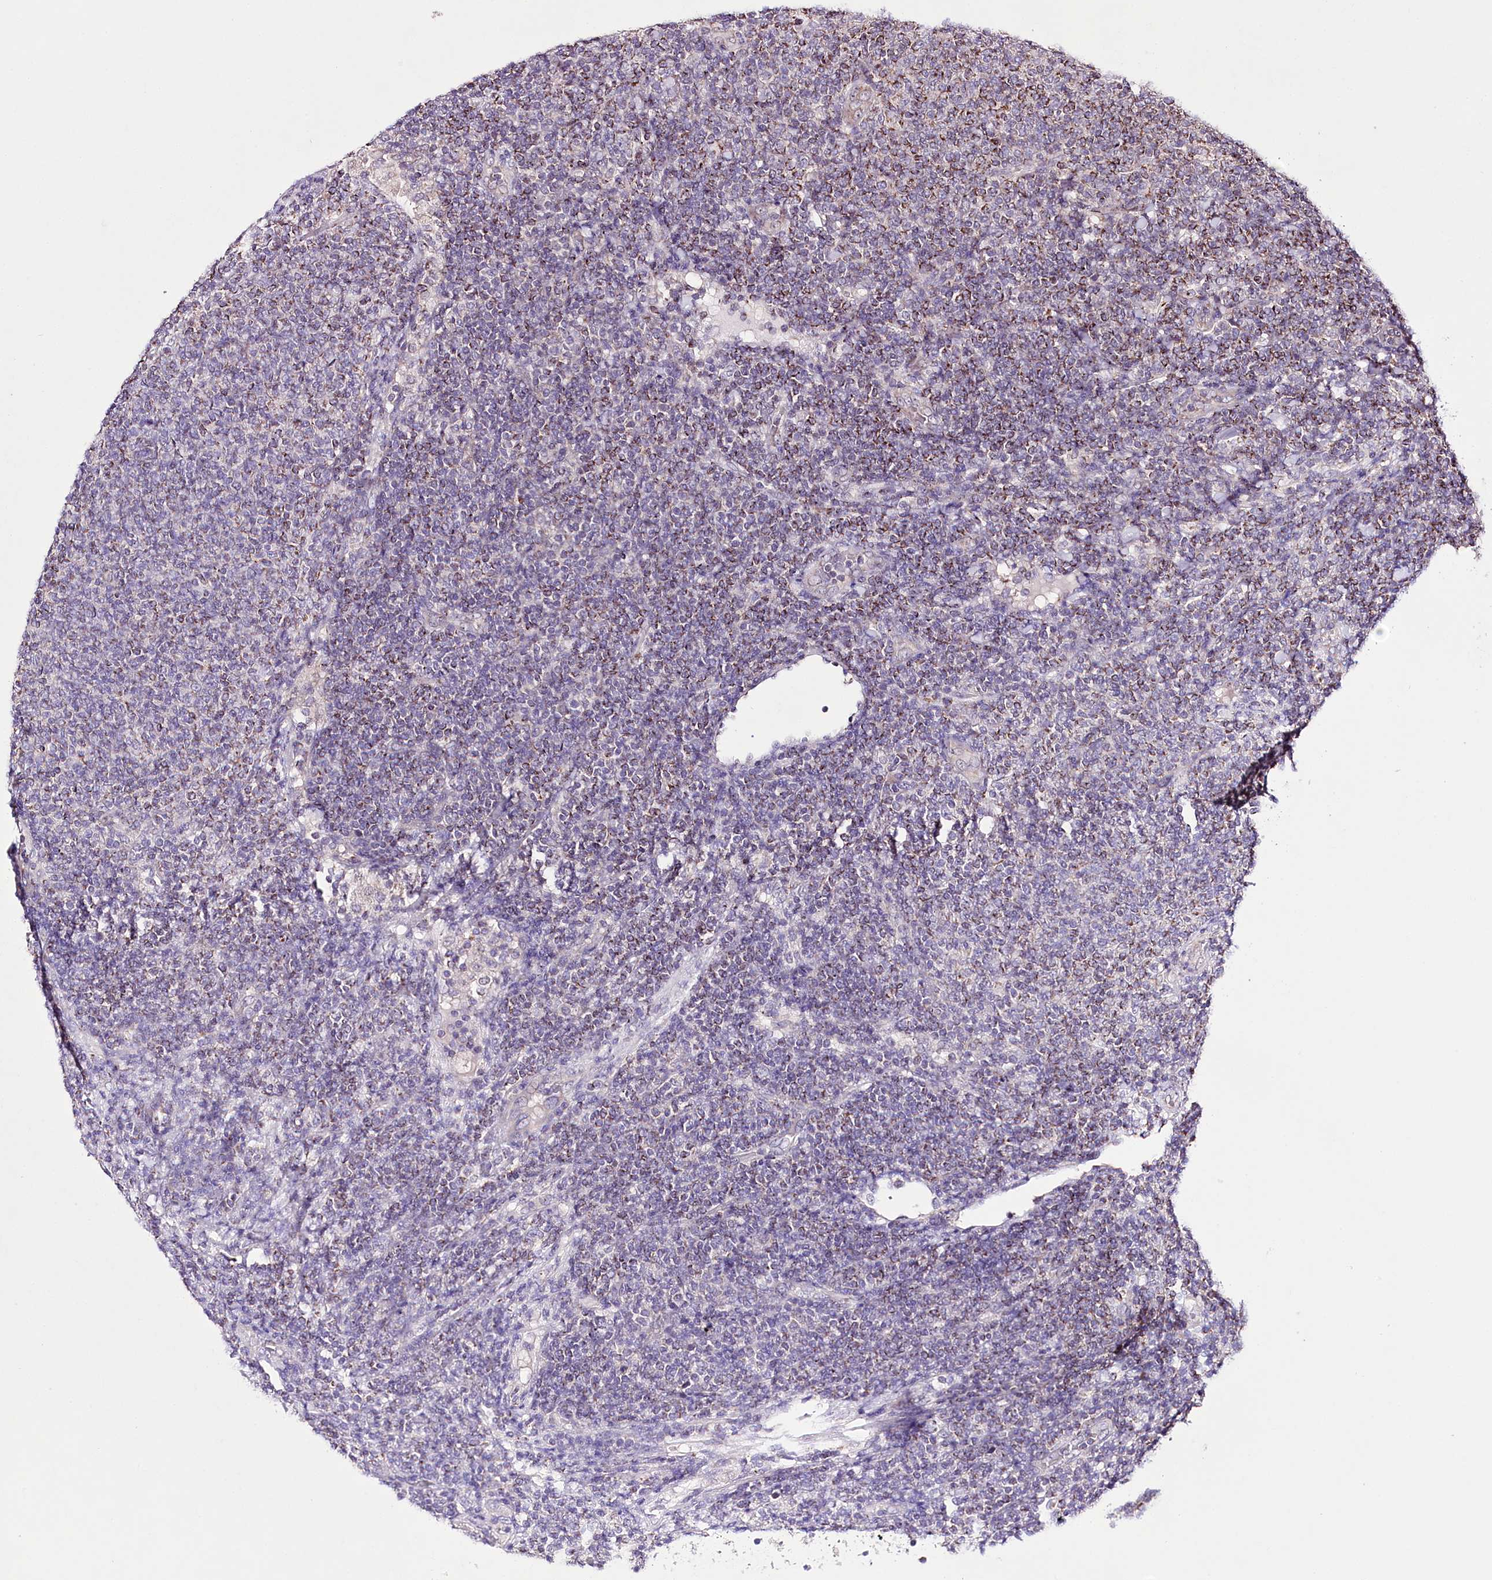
{"staining": {"intensity": "weak", "quantity": "25%-75%", "location": "cytoplasmic/membranous"}, "tissue": "lymphoma", "cell_type": "Tumor cells", "image_type": "cancer", "snomed": [{"axis": "morphology", "description": "Malignant lymphoma, non-Hodgkin's type, Low grade"}, {"axis": "topography", "description": "Lymph node"}], "caption": "The histopathology image displays immunohistochemical staining of malignant lymphoma, non-Hodgkin's type (low-grade). There is weak cytoplasmic/membranous positivity is appreciated in approximately 25%-75% of tumor cells.", "gene": "ATE1", "patient": {"sex": "male", "age": 66}}